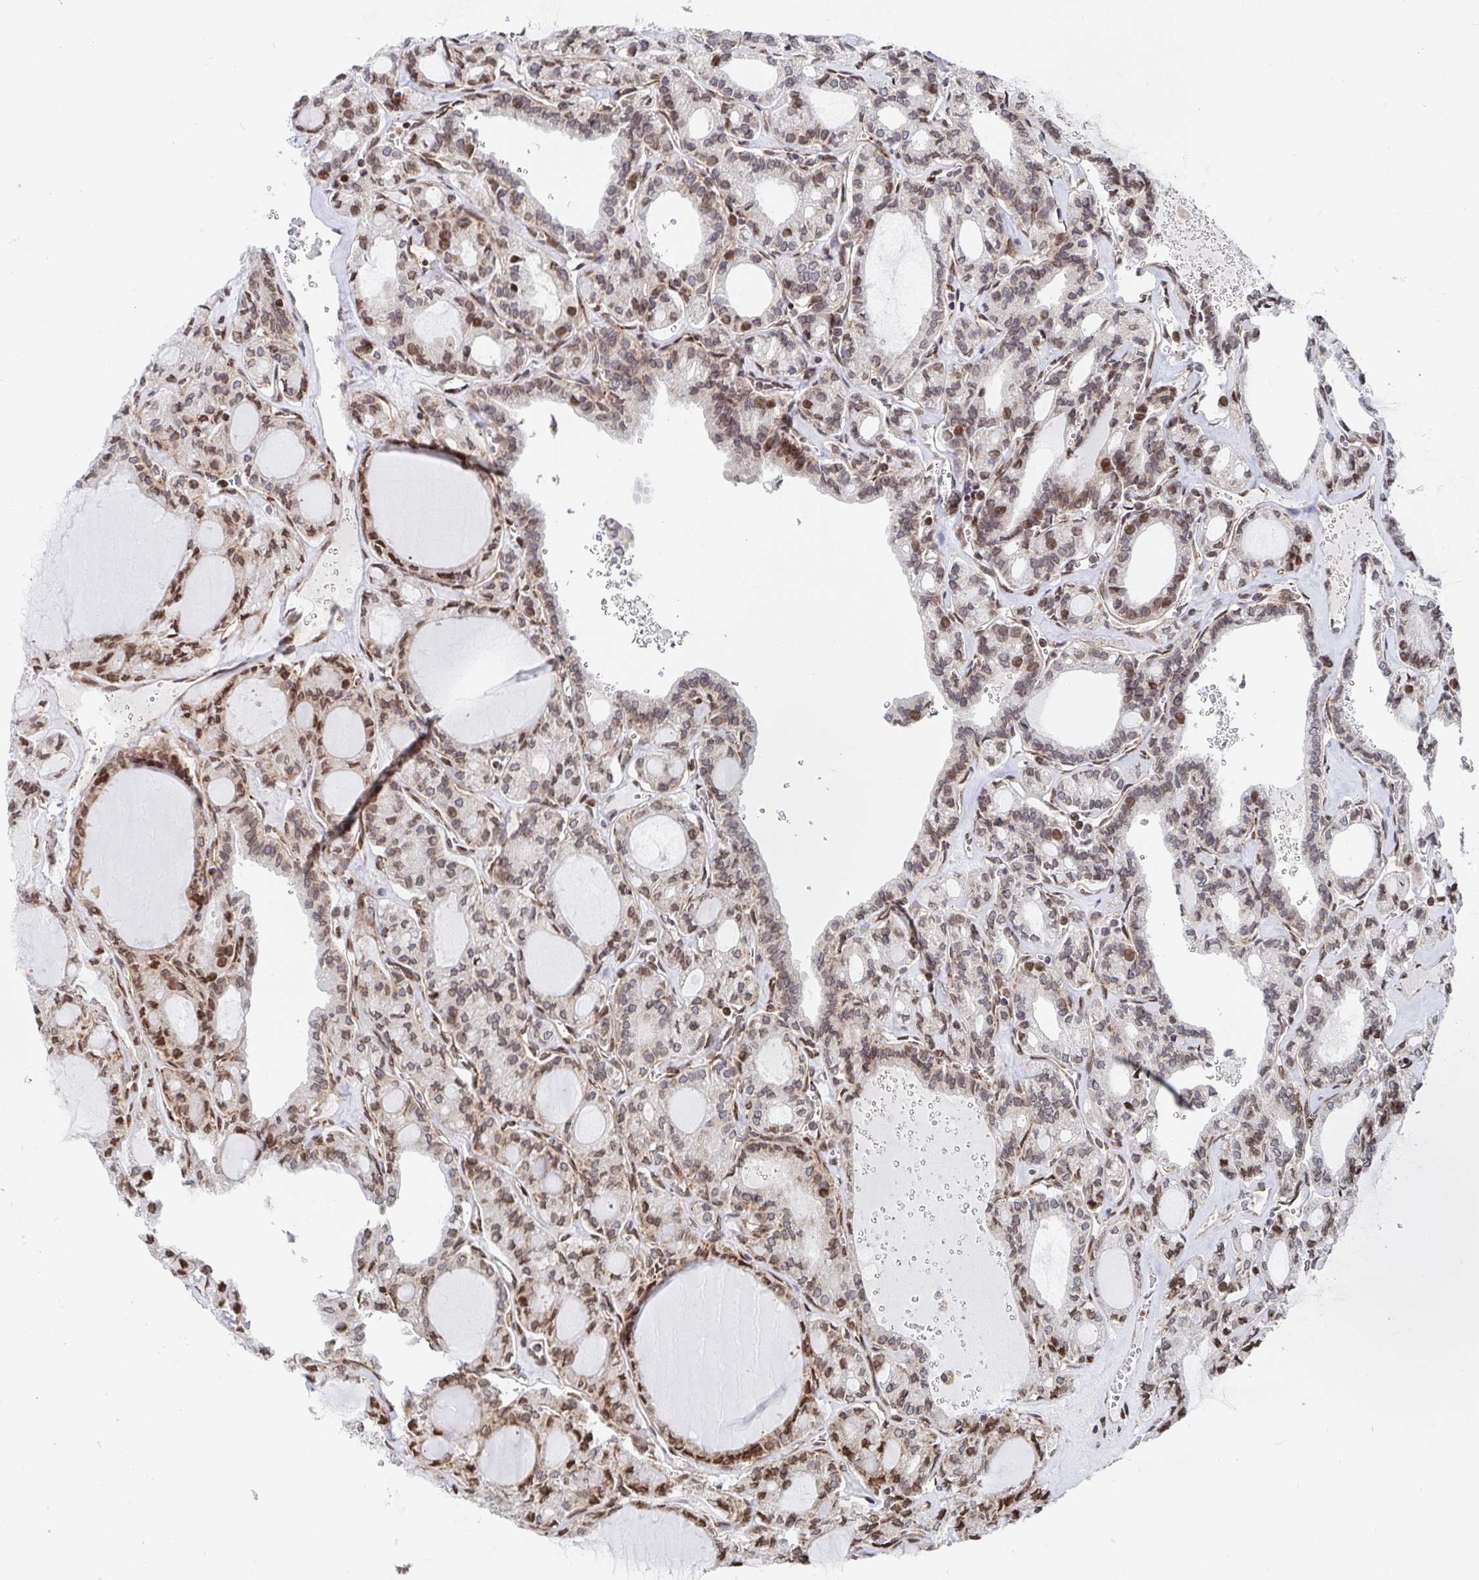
{"staining": {"intensity": "moderate", "quantity": ">75%", "location": "cytoplasmic/membranous,nuclear"}, "tissue": "thyroid cancer", "cell_type": "Tumor cells", "image_type": "cancer", "snomed": [{"axis": "morphology", "description": "Papillary adenocarcinoma, NOS"}, {"axis": "topography", "description": "Thyroid gland"}], "caption": "This is a photomicrograph of IHC staining of thyroid papillary adenocarcinoma, which shows moderate positivity in the cytoplasmic/membranous and nuclear of tumor cells.", "gene": "STARD8", "patient": {"sex": "male", "age": 87}}